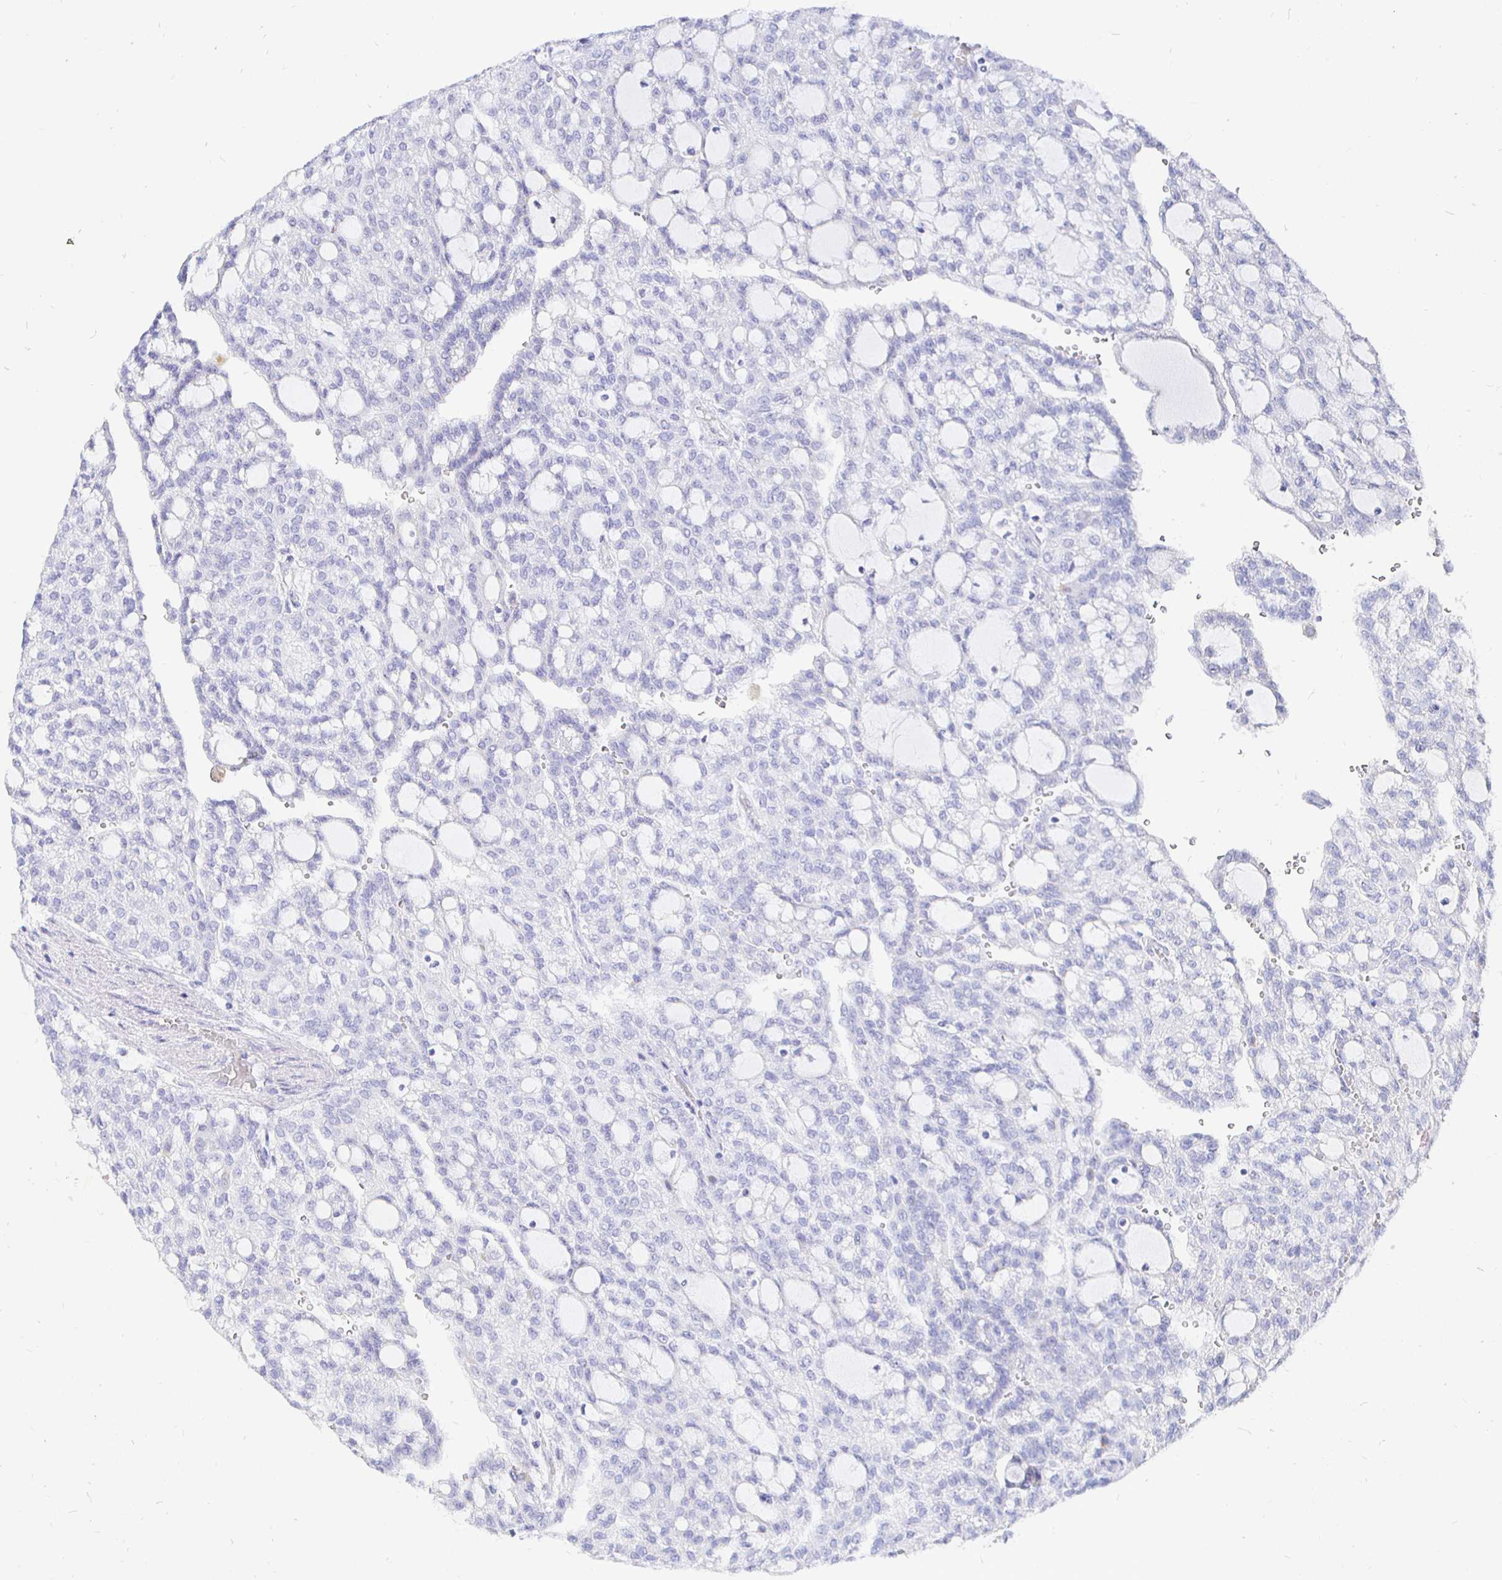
{"staining": {"intensity": "negative", "quantity": "none", "location": "none"}, "tissue": "renal cancer", "cell_type": "Tumor cells", "image_type": "cancer", "snomed": [{"axis": "morphology", "description": "Adenocarcinoma, NOS"}, {"axis": "topography", "description": "Kidney"}], "caption": "There is no significant positivity in tumor cells of renal cancer (adenocarcinoma).", "gene": "CR2", "patient": {"sex": "male", "age": 63}}